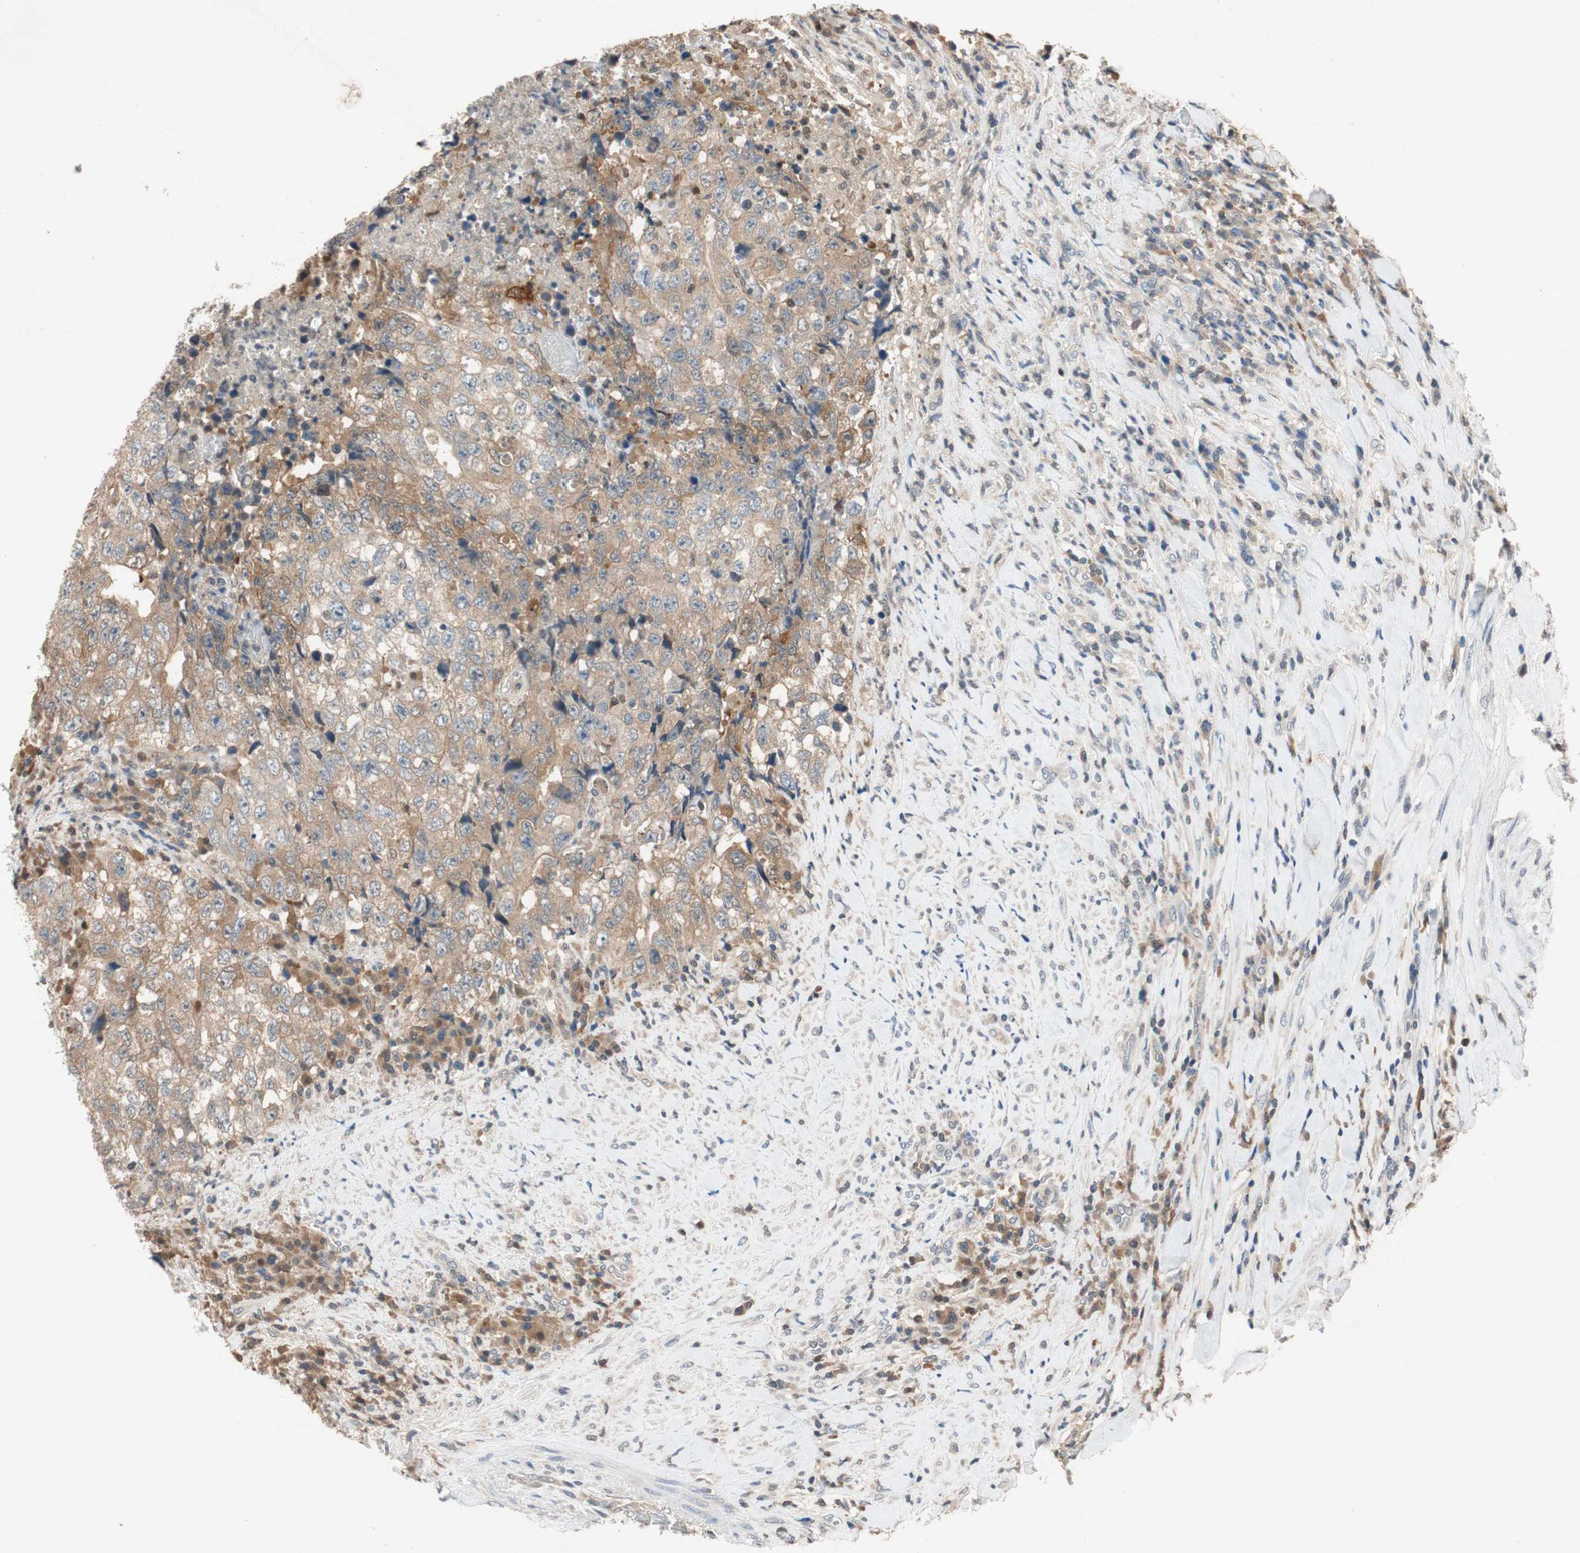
{"staining": {"intensity": "weak", "quantity": ">75%", "location": "cytoplasmic/membranous"}, "tissue": "testis cancer", "cell_type": "Tumor cells", "image_type": "cancer", "snomed": [{"axis": "morphology", "description": "Necrosis, NOS"}, {"axis": "morphology", "description": "Carcinoma, Embryonal, NOS"}, {"axis": "topography", "description": "Testis"}], "caption": "This histopathology image demonstrates immunohistochemistry staining of human testis cancer (embryonal carcinoma), with low weak cytoplasmic/membranous positivity in approximately >75% of tumor cells.", "gene": "SERPINB5", "patient": {"sex": "male", "age": 19}}